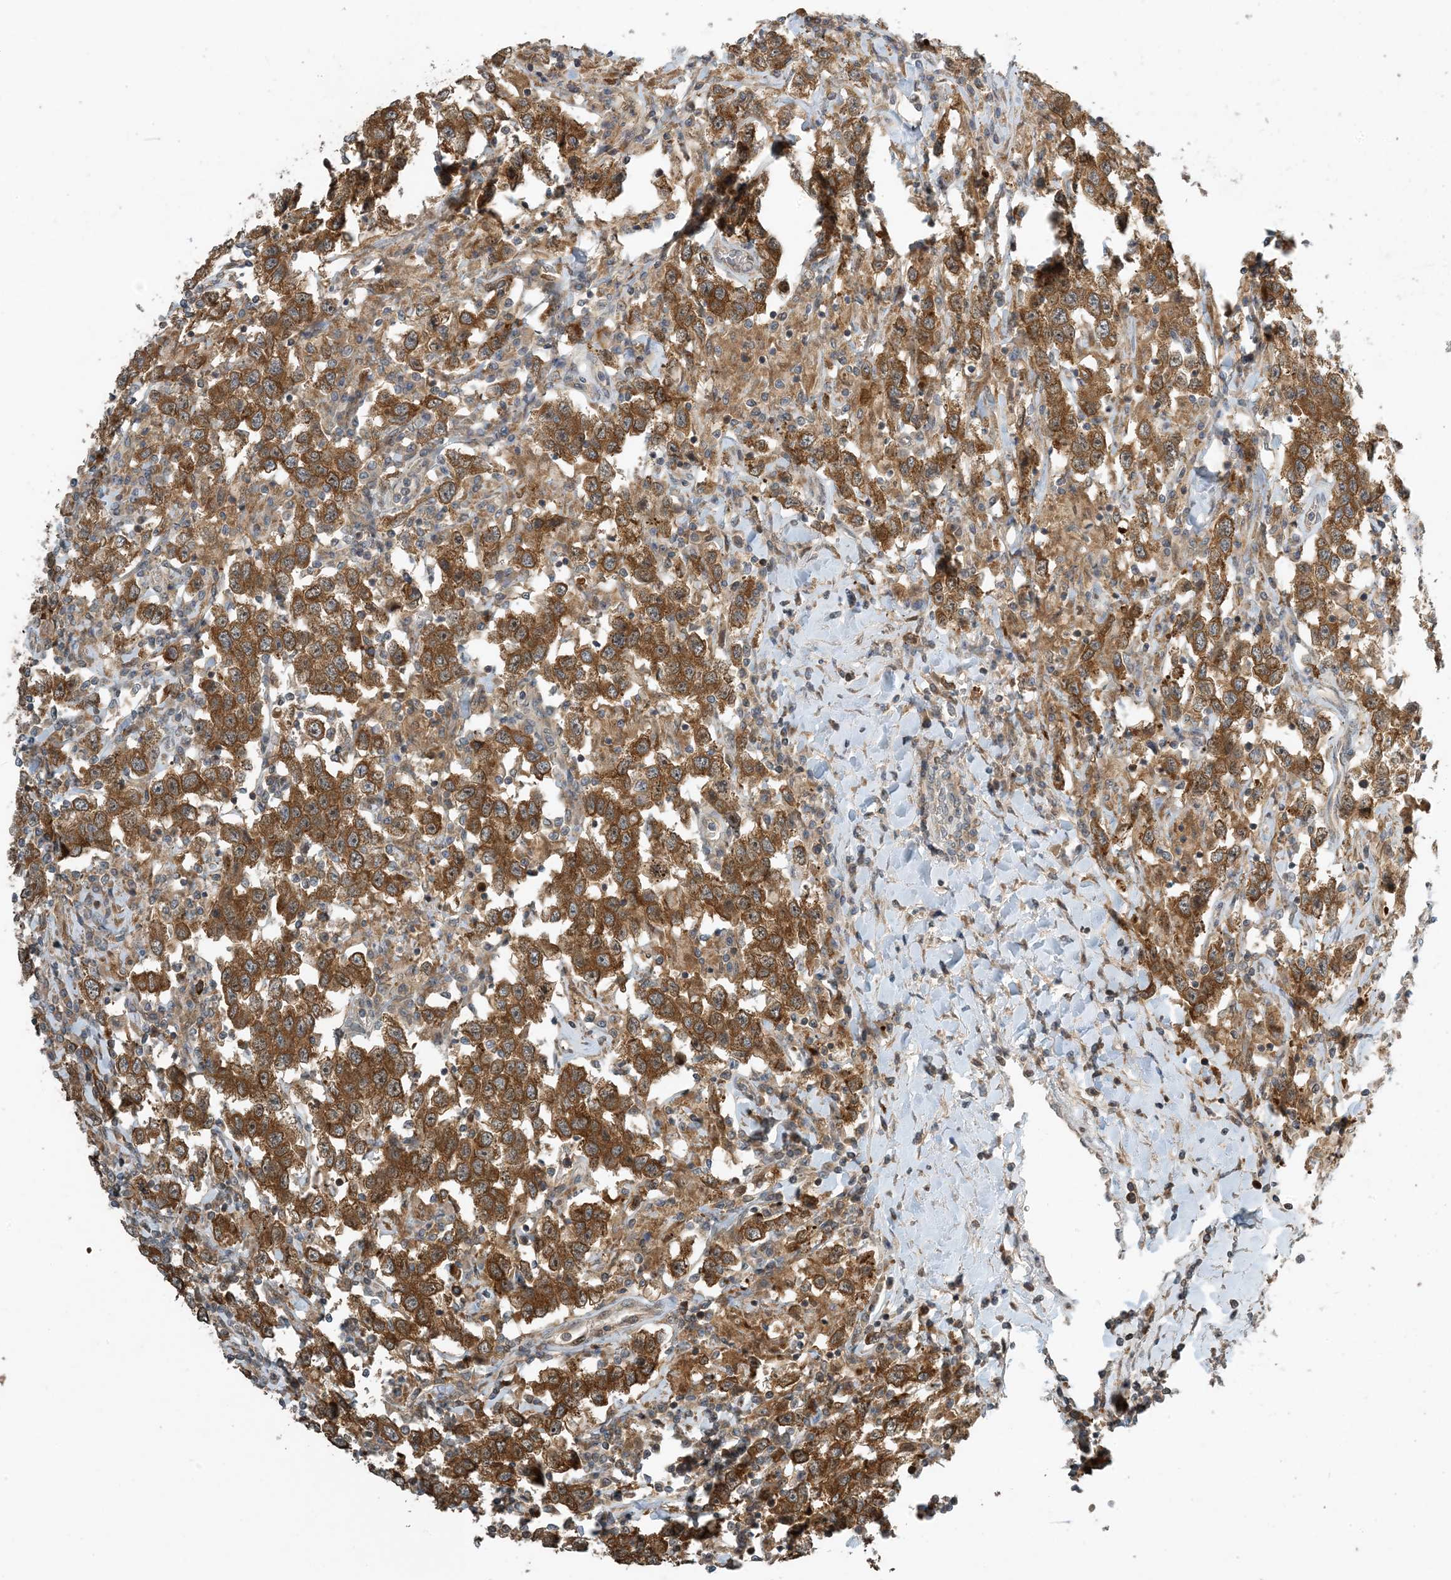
{"staining": {"intensity": "strong", "quantity": ">75%", "location": "cytoplasmic/membranous"}, "tissue": "testis cancer", "cell_type": "Tumor cells", "image_type": "cancer", "snomed": [{"axis": "morphology", "description": "Seminoma, NOS"}, {"axis": "topography", "description": "Testis"}], "caption": "Immunohistochemical staining of human testis seminoma reveals high levels of strong cytoplasmic/membranous expression in about >75% of tumor cells.", "gene": "ZBTB3", "patient": {"sex": "male", "age": 41}}